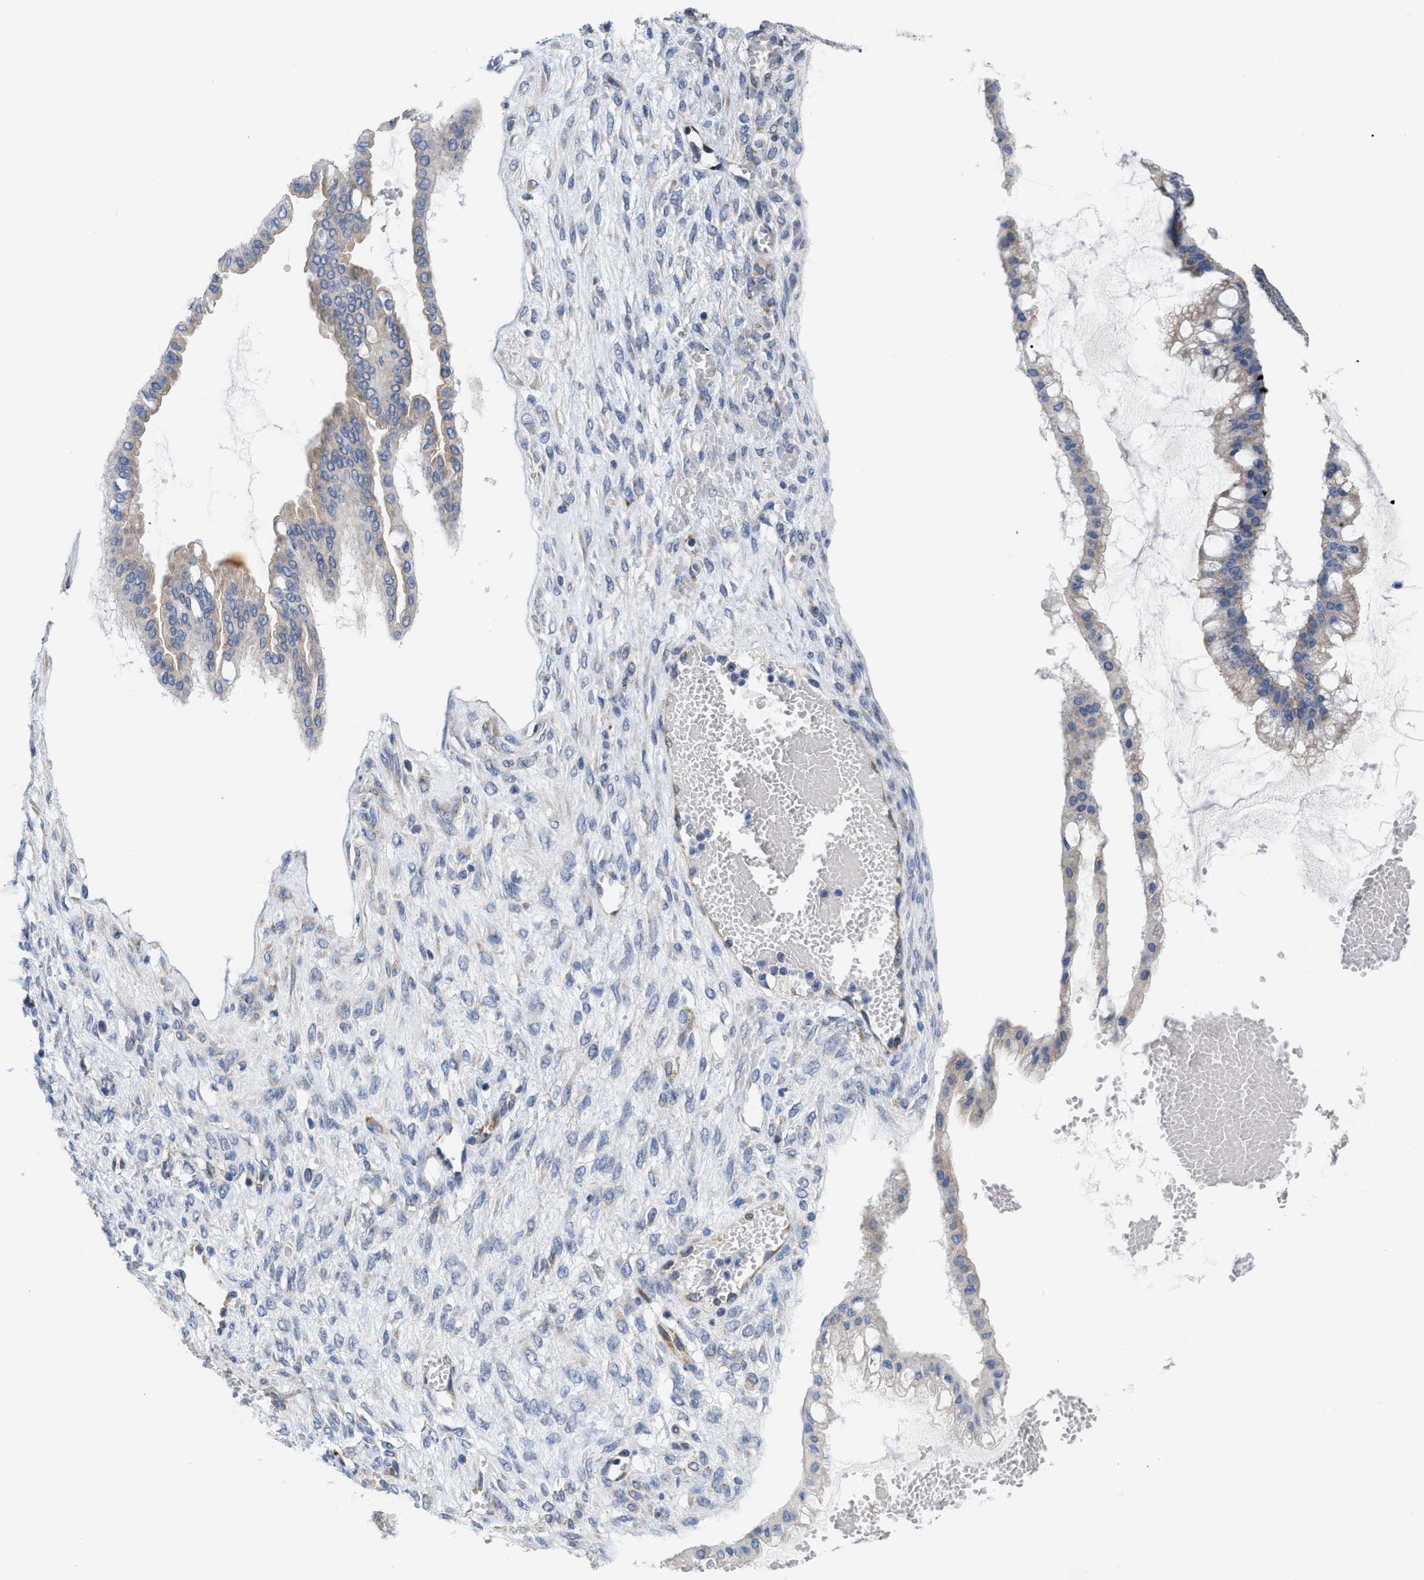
{"staining": {"intensity": "weak", "quantity": "<25%", "location": "cytoplasmic/membranous"}, "tissue": "ovarian cancer", "cell_type": "Tumor cells", "image_type": "cancer", "snomed": [{"axis": "morphology", "description": "Cystadenocarcinoma, mucinous, NOS"}, {"axis": "topography", "description": "Ovary"}], "caption": "The histopathology image displays no staining of tumor cells in mucinous cystadenocarcinoma (ovarian).", "gene": "EOGT", "patient": {"sex": "female", "age": 73}}